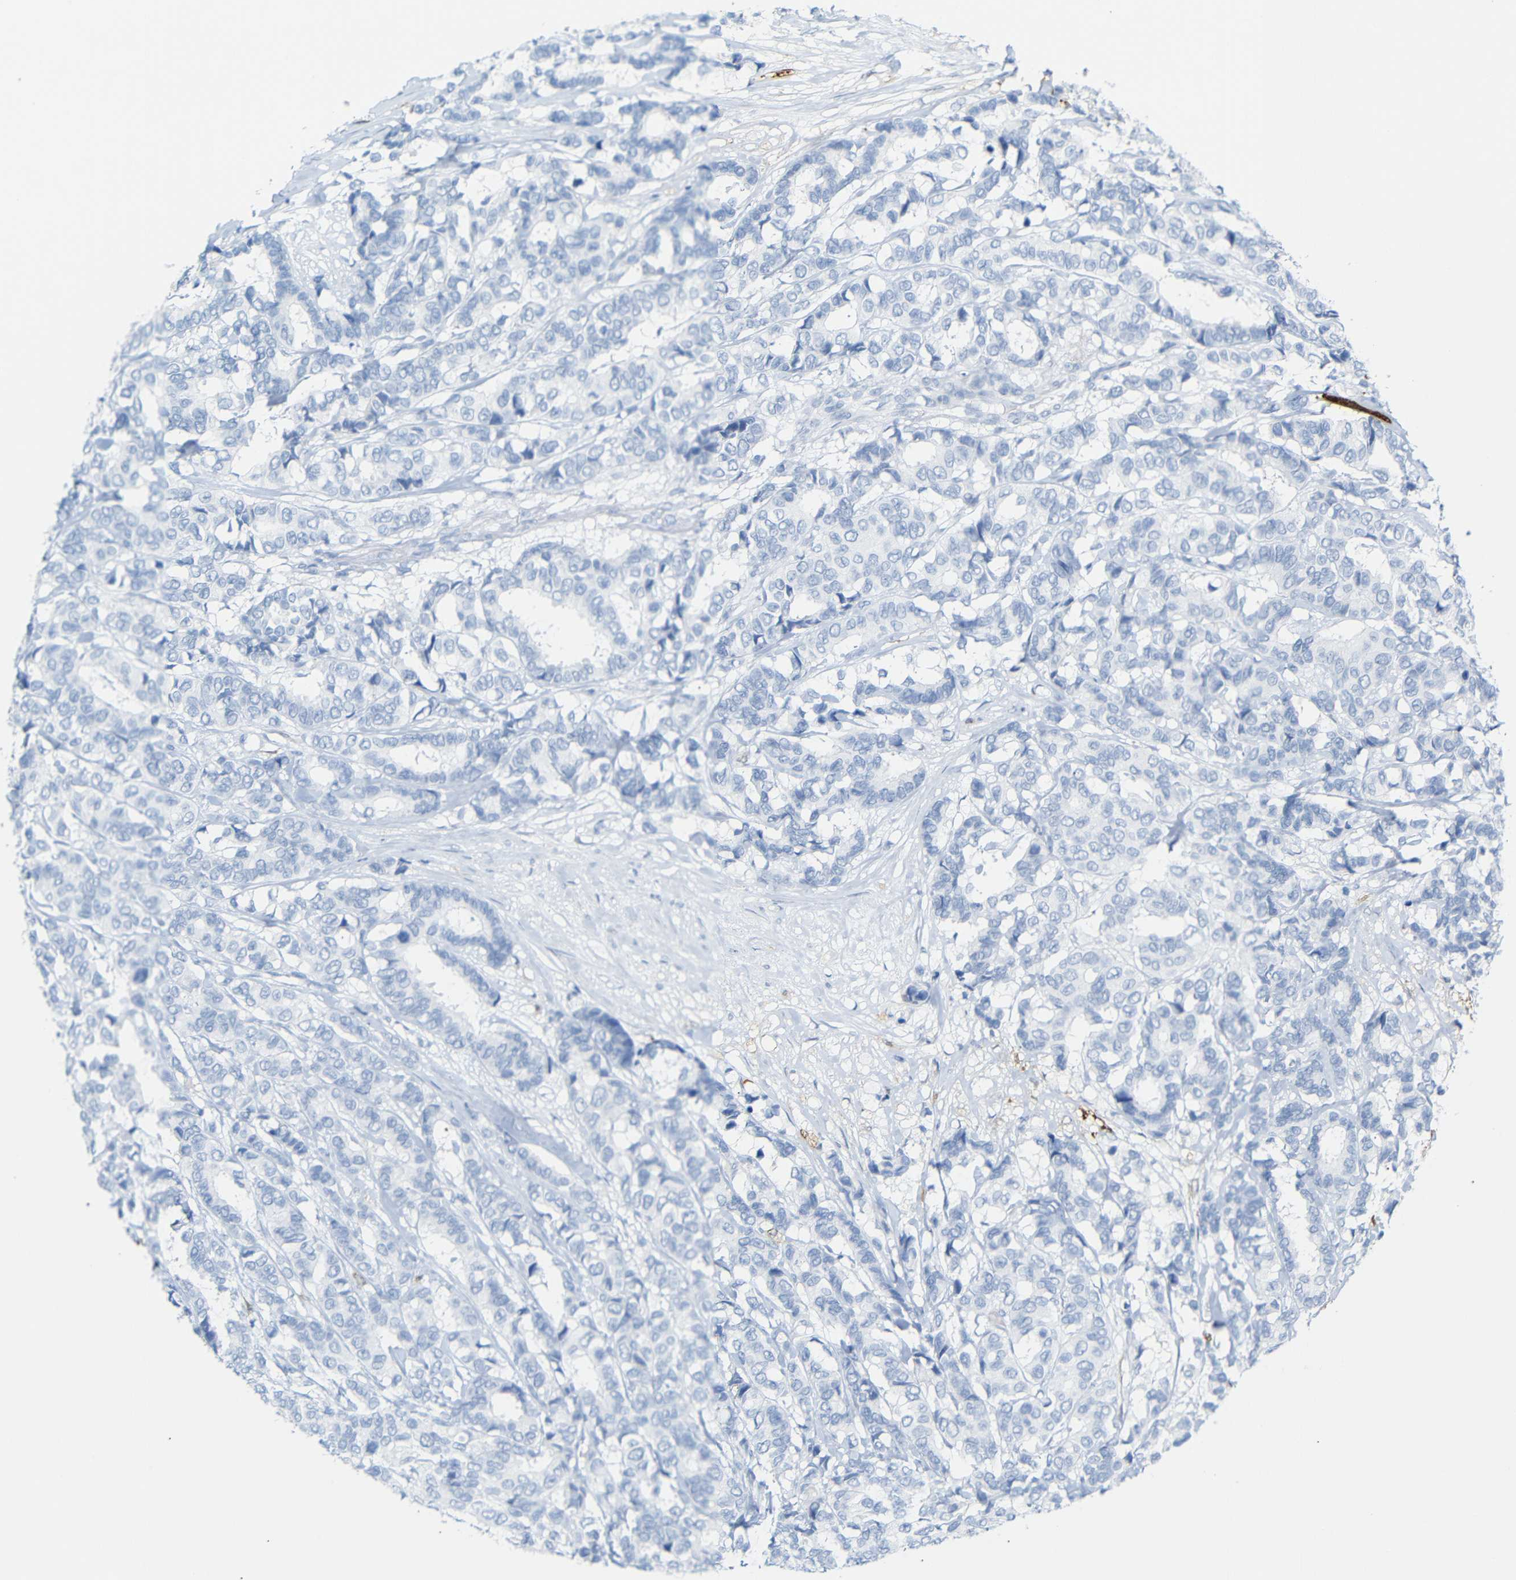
{"staining": {"intensity": "negative", "quantity": "none", "location": "none"}, "tissue": "breast cancer", "cell_type": "Tumor cells", "image_type": "cancer", "snomed": [{"axis": "morphology", "description": "Duct carcinoma"}, {"axis": "topography", "description": "Breast"}], "caption": "A high-resolution histopathology image shows immunohistochemistry (IHC) staining of breast intraductal carcinoma, which exhibits no significant expression in tumor cells.", "gene": "MT1A", "patient": {"sex": "female", "age": 87}}